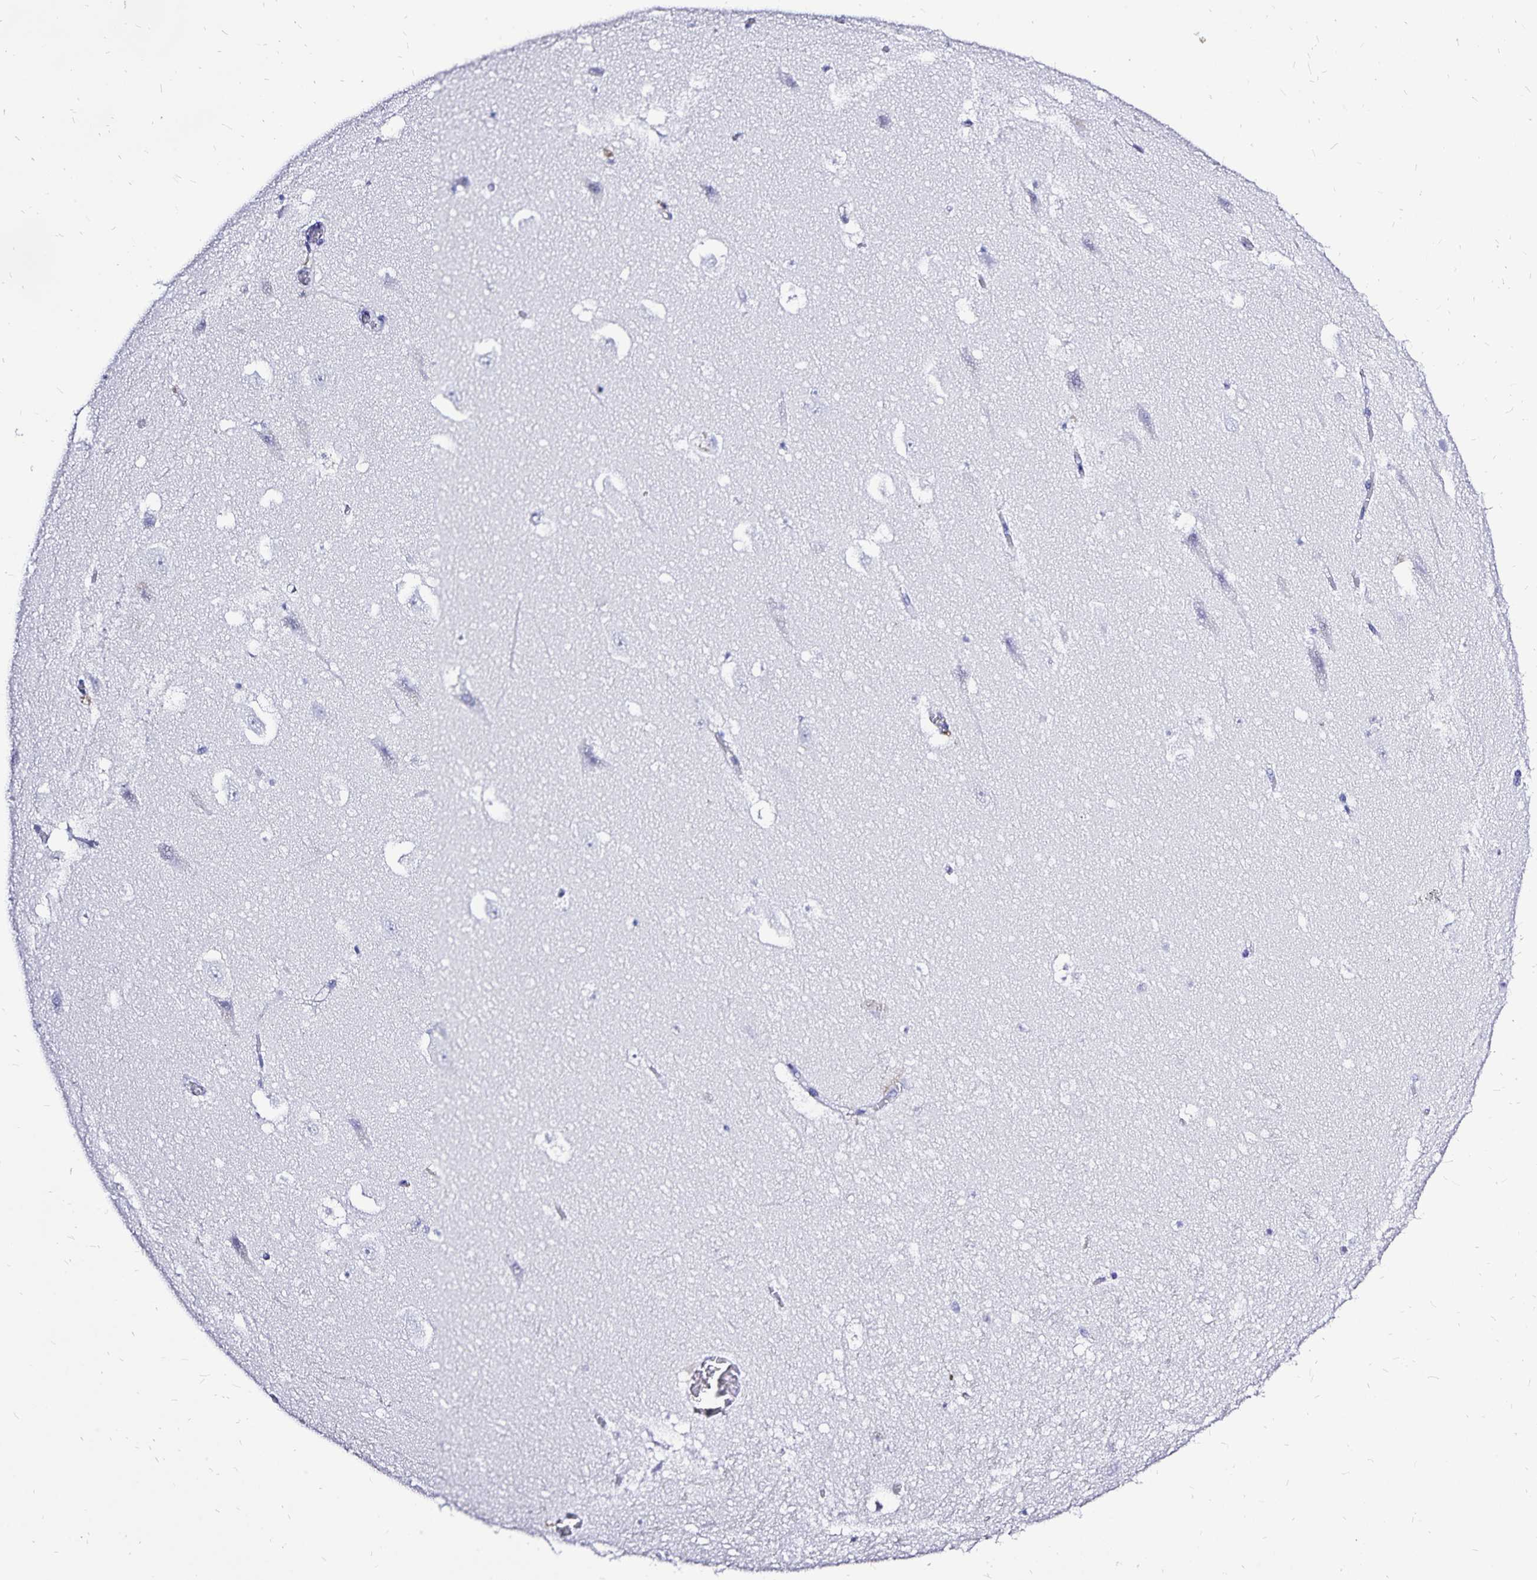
{"staining": {"intensity": "negative", "quantity": "none", "location": "none"}, "tissue": "hippocampus", "cell_type": "Glial cells", "image_type": "normal", "snomed": [{"axis": "morphology", "description": "Normal tissue, NOS"}, {"axis": "topography", "description": "Hippocampus"}], "caption": "A high-resolution image shows IHC staining of unremarkable hippocampus, which demonstrates no significant staining in glial cells. (DAB (3,3'-diaminobenzidine) immunohistochemistry (IHC) with hematoxylin counter stain).", "gene": "PLAC1", "patient": {"sex": "female", "age": 42}}